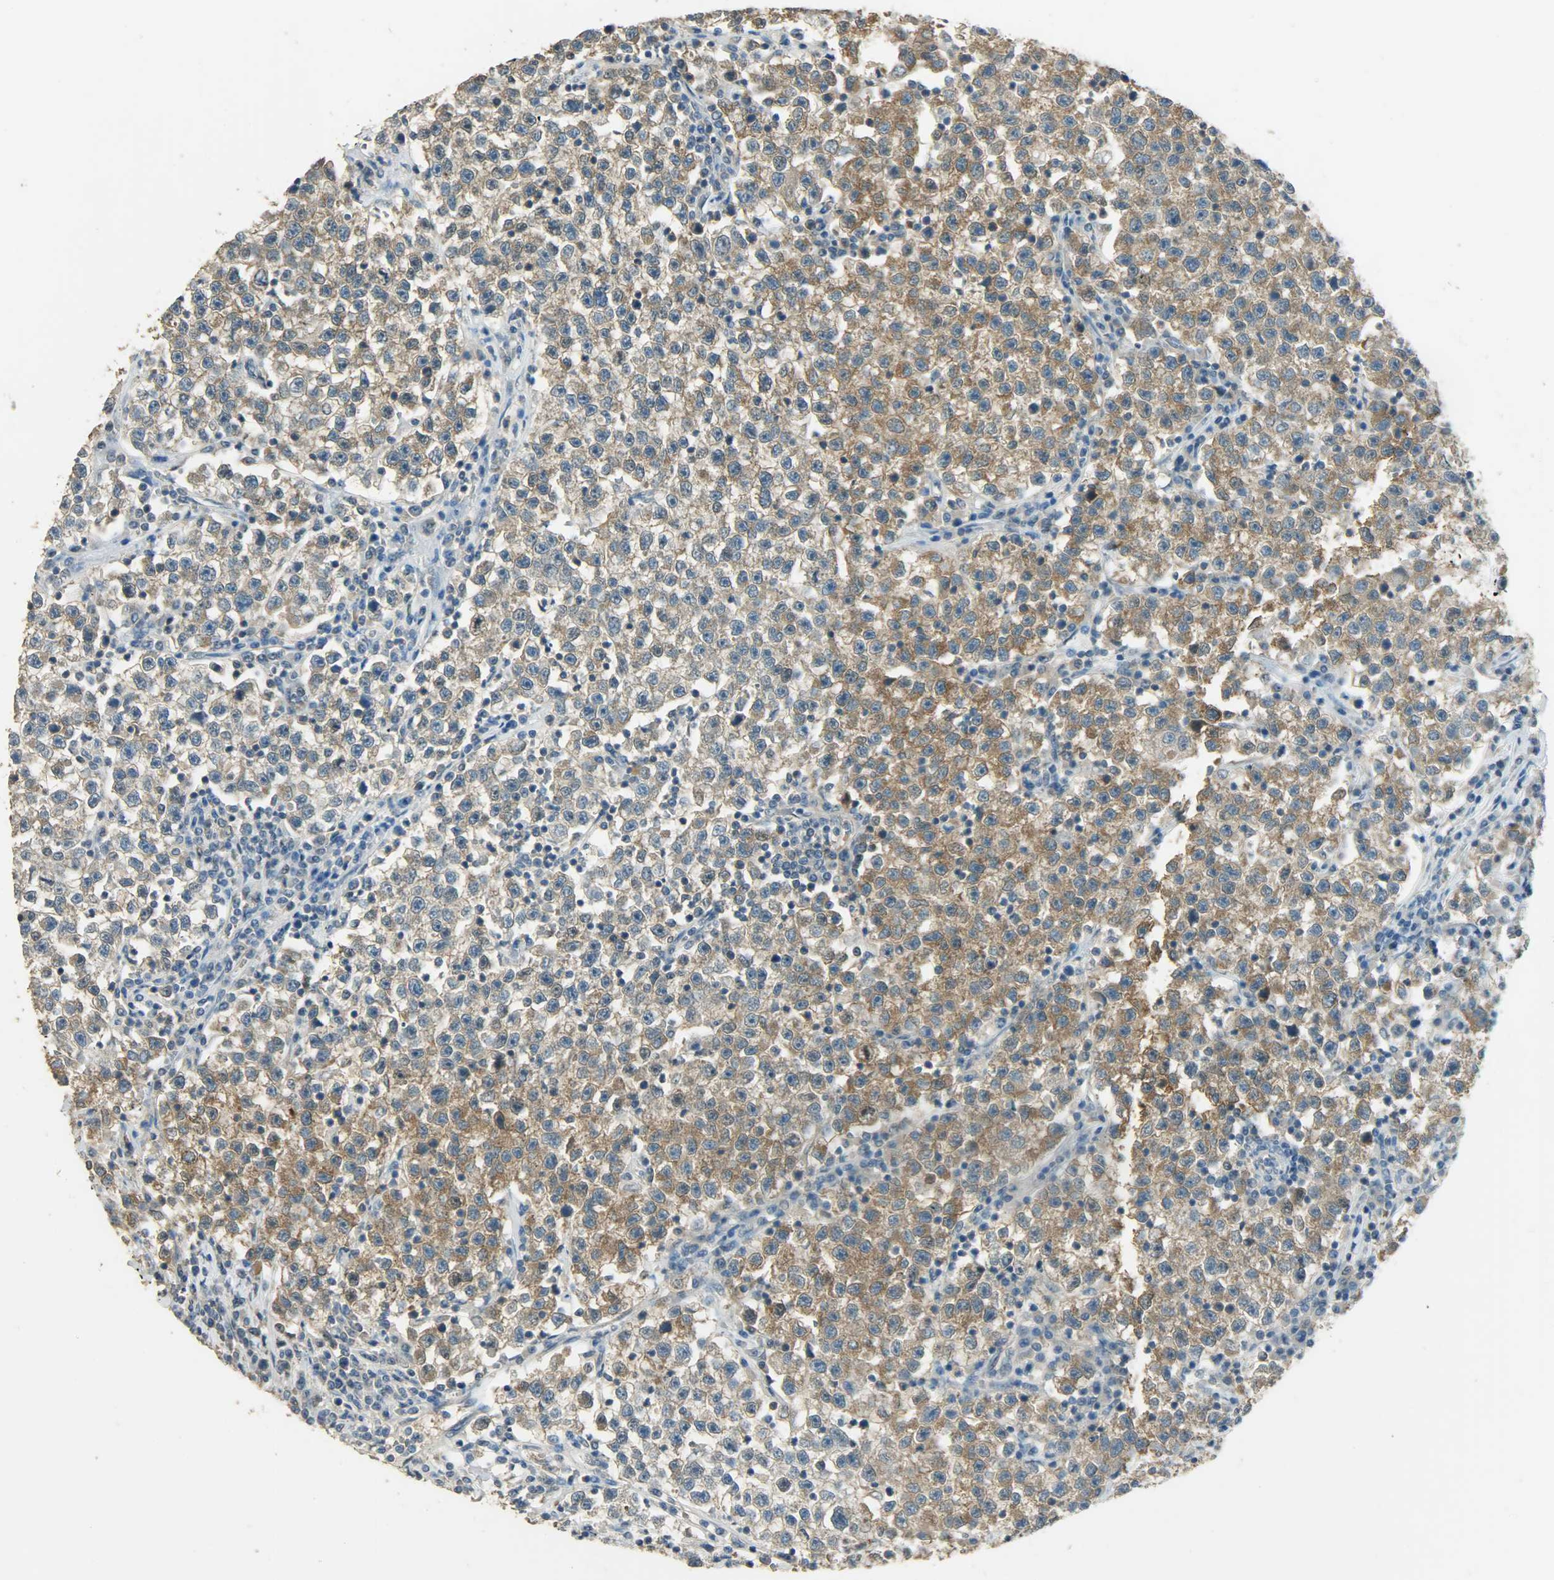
{"staining": {"intensity": "moderate", "quantity": ">75%", "location": "cytoplasmic/membranous"}, "tissue": "testis cancer", "cell_type": "Tumor cells", "image_type": "cancer", "snomed": [{"axis": "morphology", "description": "Seminoma, NOS"}, {"axis": "topography", "description": "Testis"}], "caption": "Protein expression analysis of seminoma (testis) reveals moderate cytoplasmic/membranous staining in about >75% of tumor cells. (brown staining indicates protein expression, while blue staining denotes nuclei).", "gene": "PRMT5", "patient": {"sex": "male", "age": 22}}